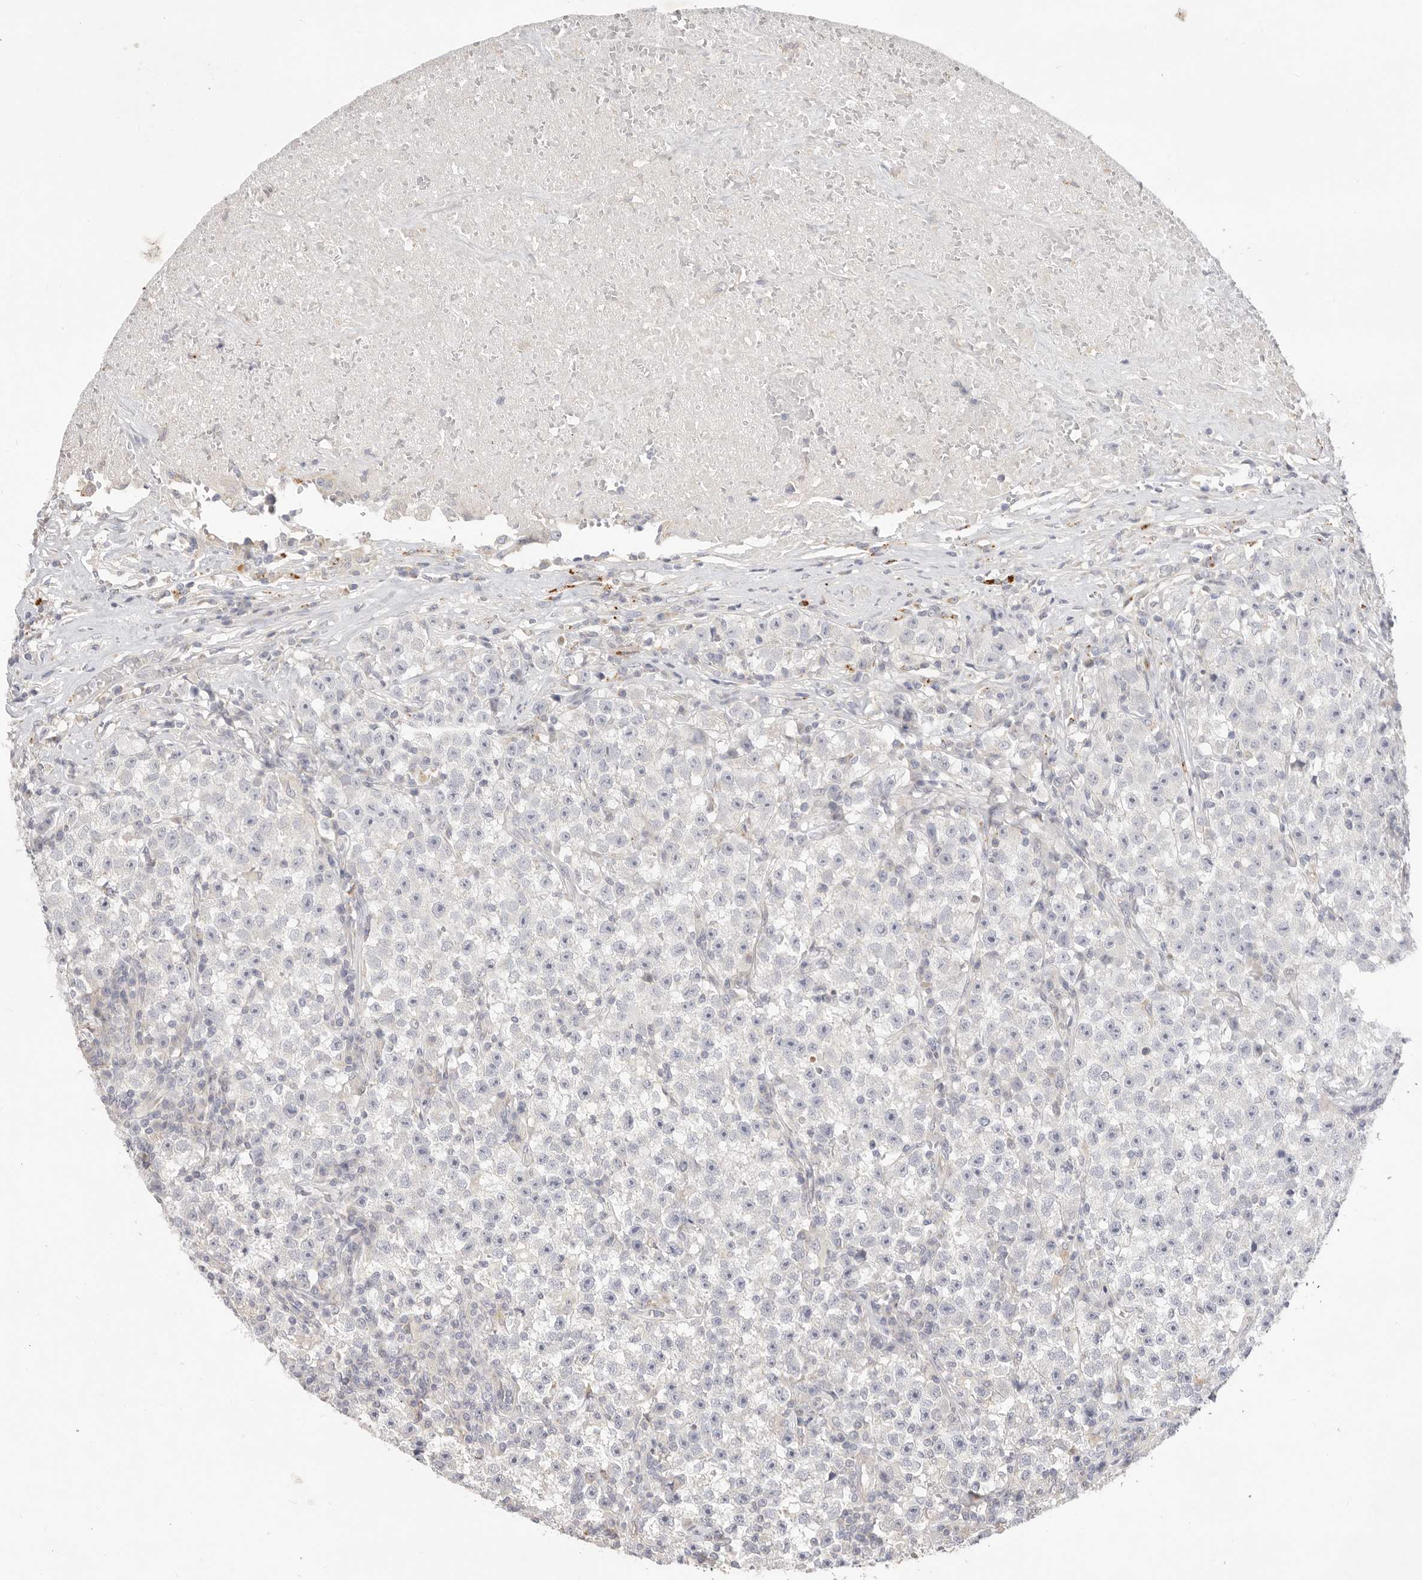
{"staining": {"intensity": "negative", "quantity": "none", "location": "none"}, "tissue": "testis cancer", "cell_type": "Tumor cells", "image_type": "cancer", "snomed": [{"axis": "morphology", "description": "Seminoma, NOS"}, {"axis": "topography", "description": "Testis"}], "caption": "DAB immunohistochemical staining of human testis seminoma shows no significant expression in tumor cells.", "gene": "USH1C", "patient": {"sex": "male", "age": 22}}